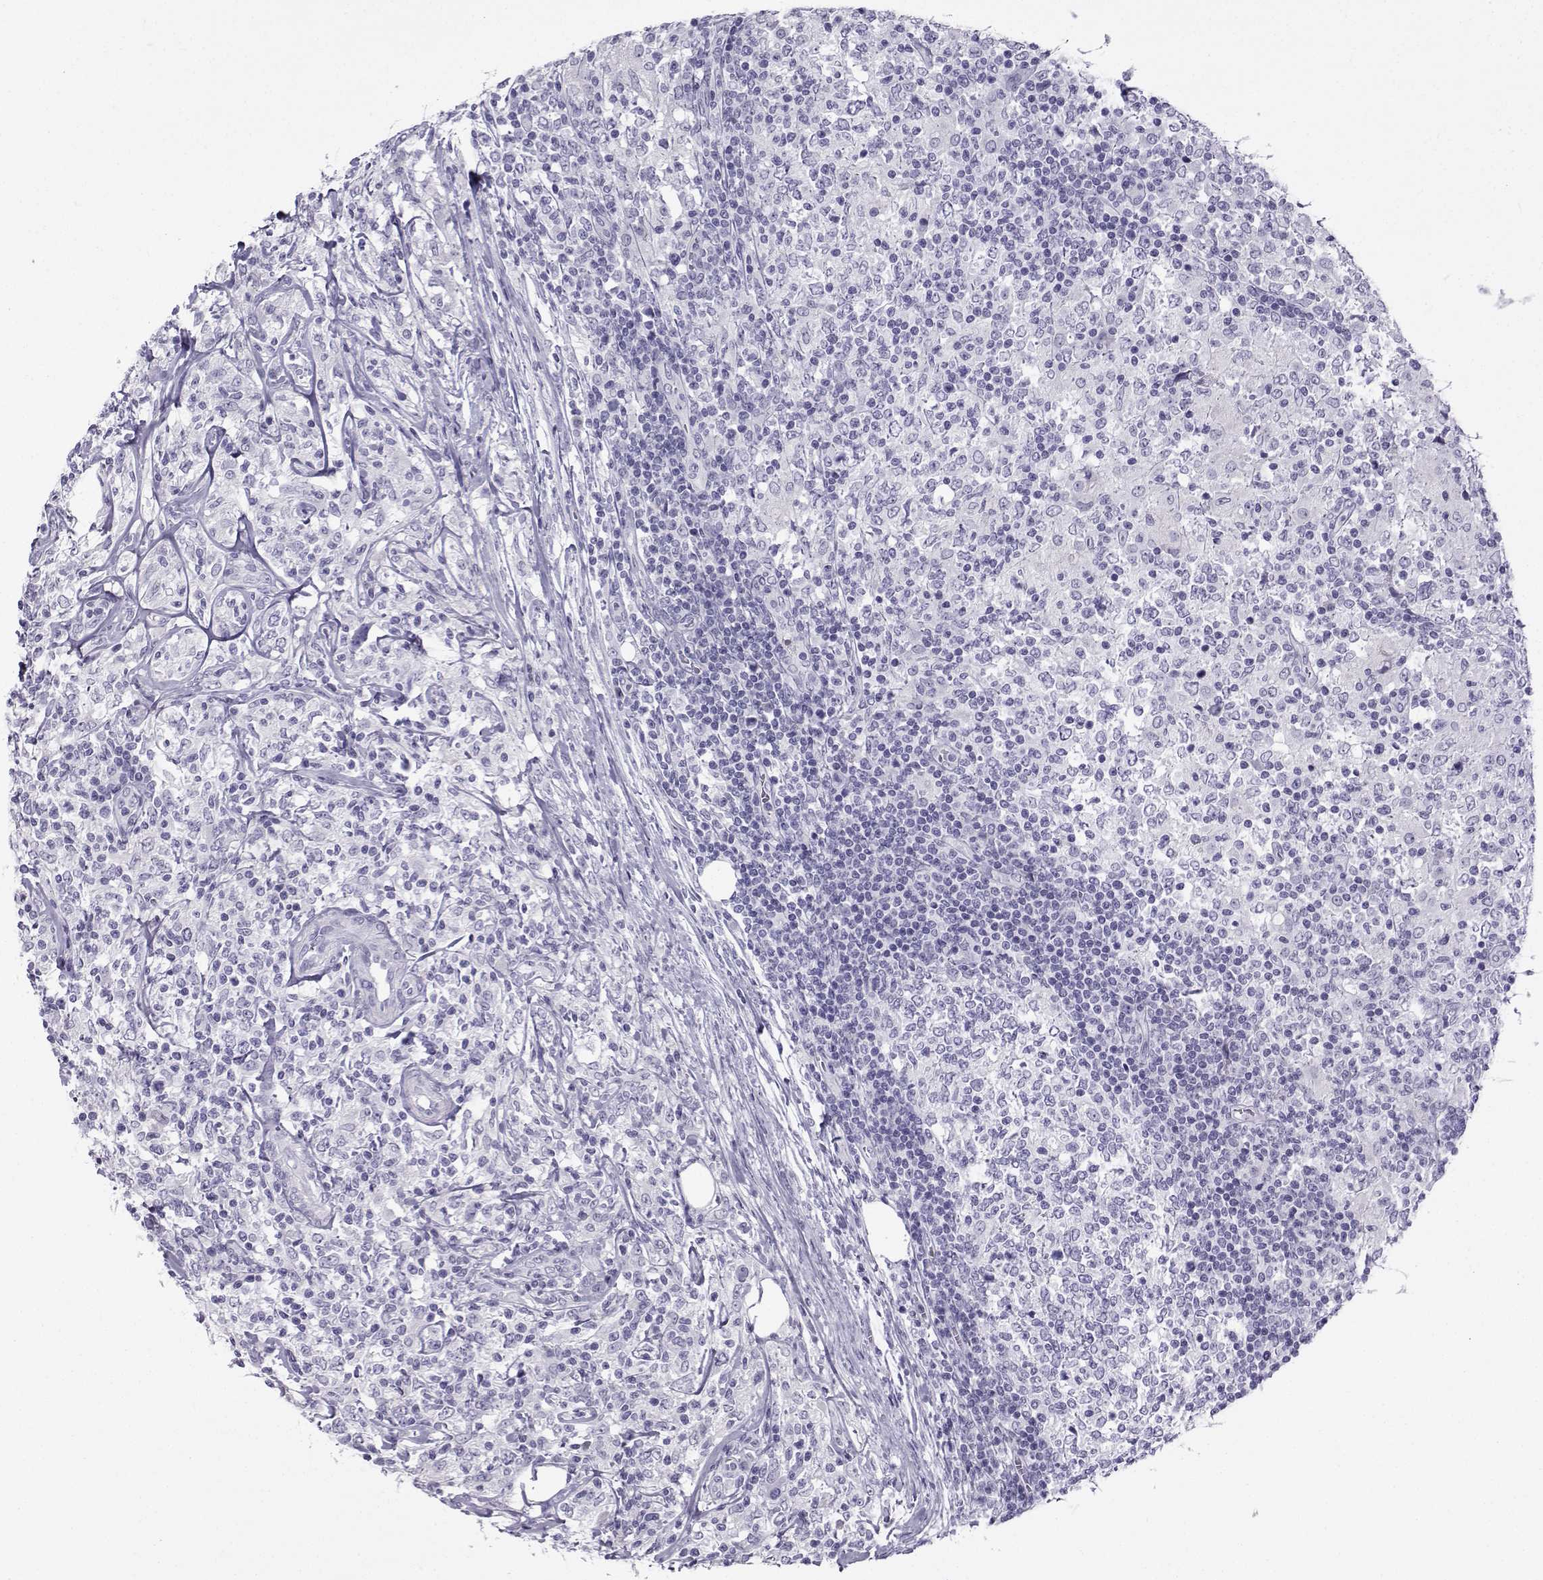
{"staining": {"intensity": "negative", "quantity": "none", "location": "none"}, "tissue": "lymphoma", "cell_type": "Tumor cells", "image_type": "cancer", "snomed": [{"axis": "morphology", "description": "Malignant lymphoma, non-Hodgkin's type, High grade"}, {"axis": "topography", "description": "Lymph node"}], "caption": "The immunohistochemistry micrograph has no significant positivity in tumor cells of high-grade malignant lymphoma, non-Hodgkin's type tissue. Nuclei are stained in blue.", "gene": "ARMC2", "patient": {"sex": "female", "age": 84}}